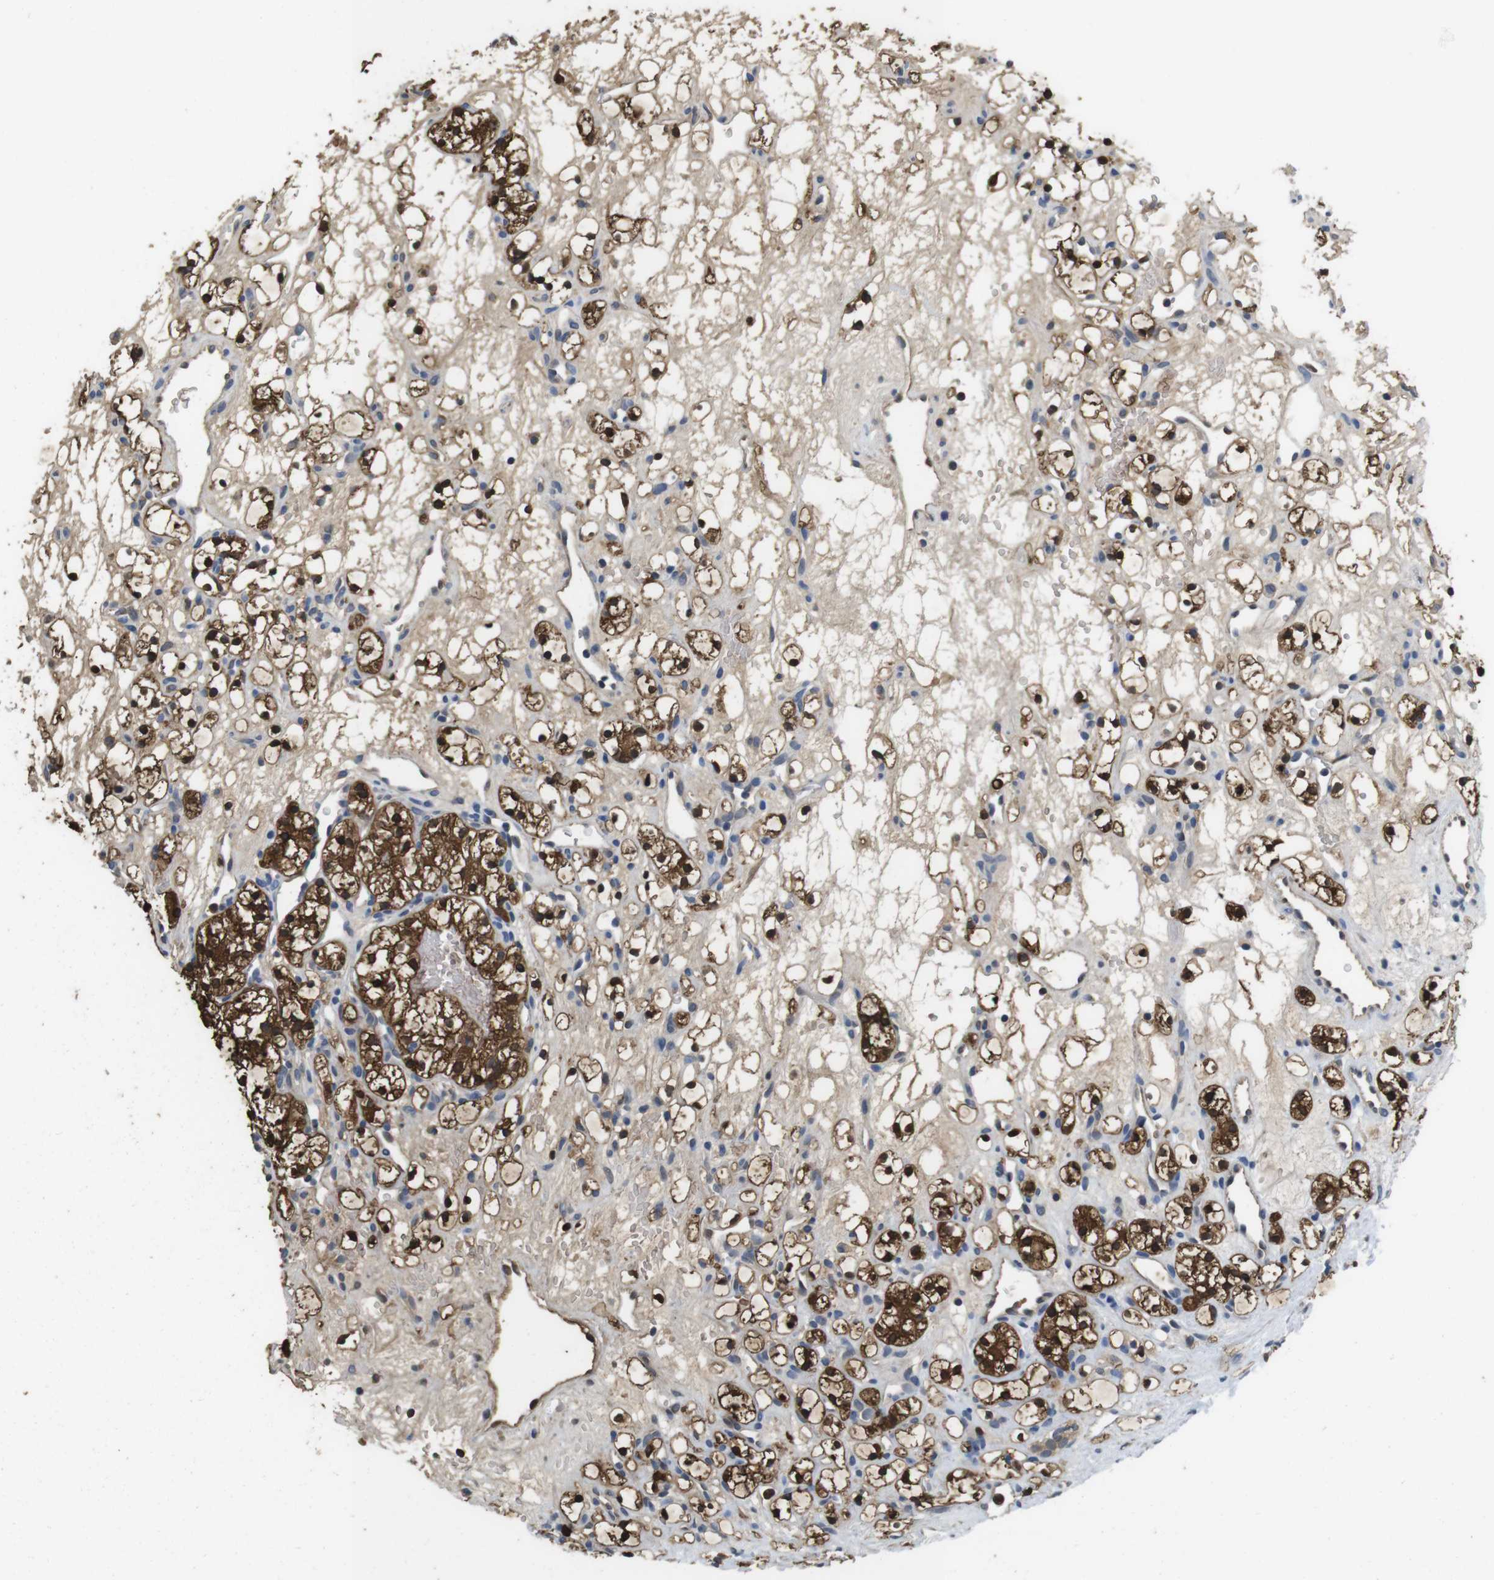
{"staining": {"intensity": "strong", "quantity": ">75%", "location": "cytoplasmic/membranous,nuclear"}, "tissue": "renal cancer", "cell_type": "Tumor cells", "image_type": "cancer", "snomed": [{"axis": "morphology", "description": "Adenocarcinoma, NOS"}, {"axis": "topography", "description": "Kidney"}], "caption": "The micrograph demonstrates staining of renal cancer, revealing strong cytoplasmic/membranous and nuclear protein expression (brown color) within tumor cells. (Brightfield microscopy of DAB IHC at high magnification).", "gene": "LDHA", "patient": {"sex": "female", "age": 60}}